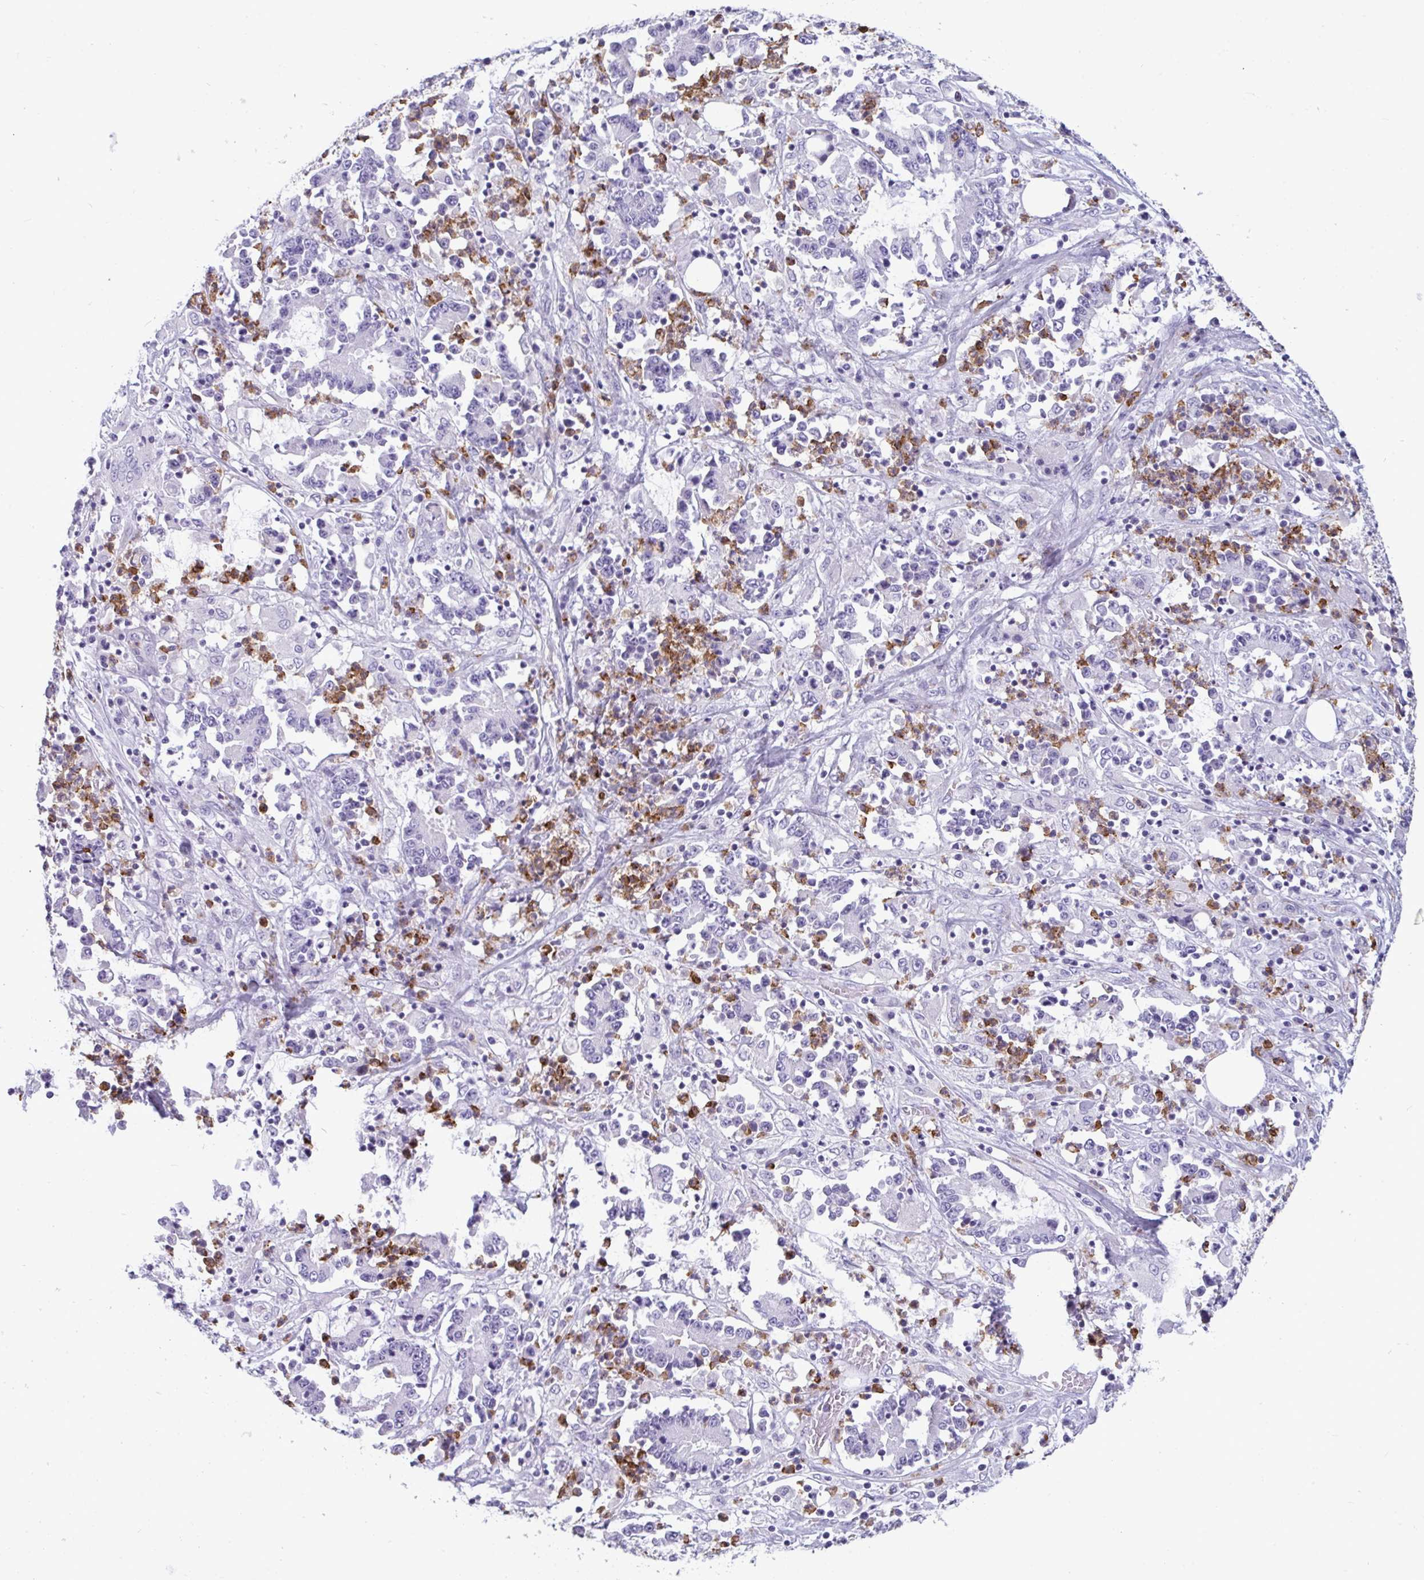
{"staining": {"intensity": "negative", "quantity": "none", "location": "none"}, "tissue": "stomach cancer", "cell_type": "Tumor cells", "image_type": "cancer", "snomed": [{"axis": "morphology", "description": "Adenocarcinoma, NOS"}, {"axis": "topography", "description": "Stomach, upper"}], "caption": "The photomicrograph reveals no significant expression in tumor cells of stomach adenocarcinoma. (DAB immunohistochemistry, high magnification).", "gene": "ARHGAP42", "patient": {"sex": "male", "age": 68}}